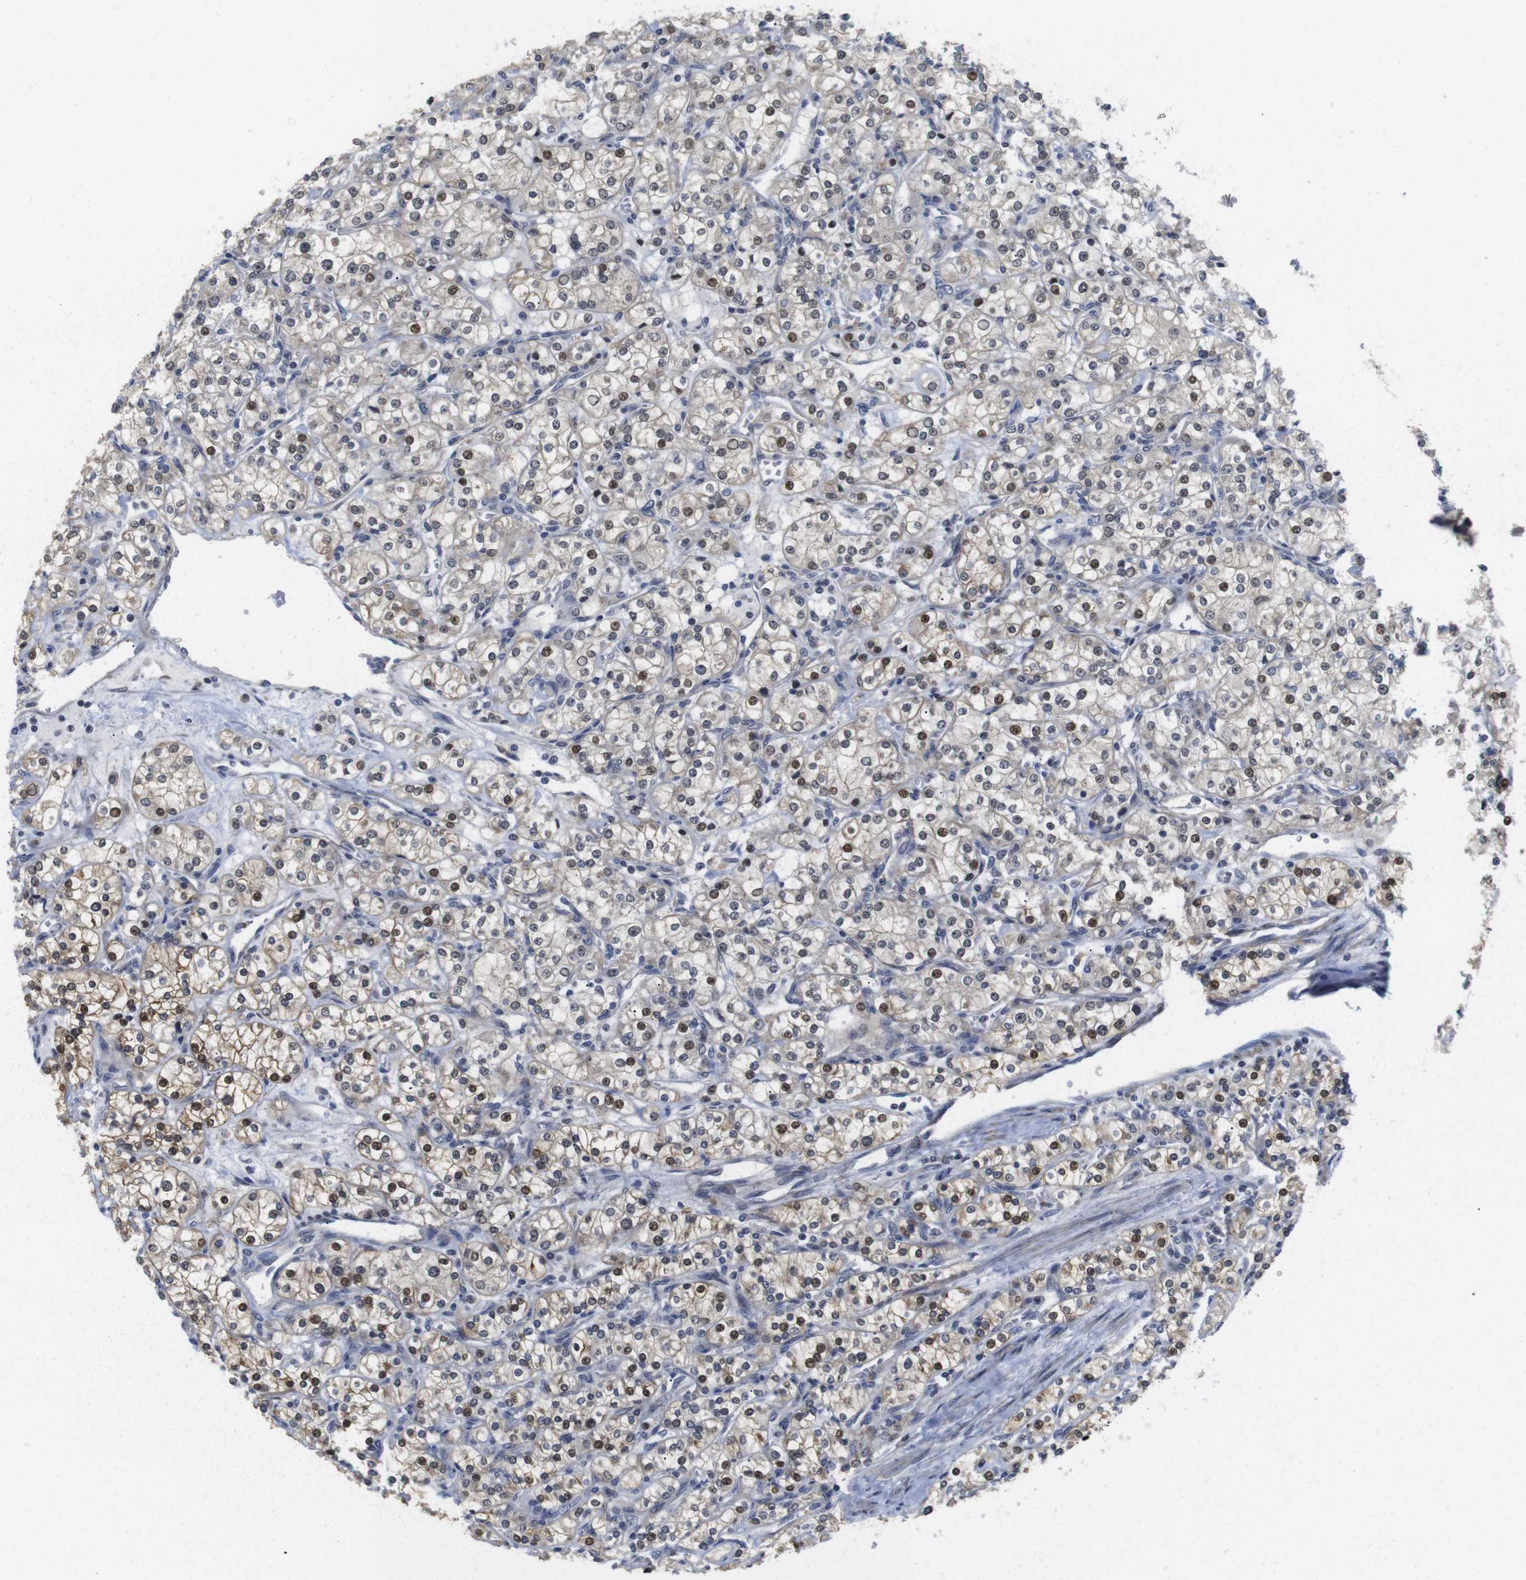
{"staining": {"intensity": "moderate", "quantity": ">75%", "location": "cytoplasmic/membranous,nuclear"}, "tissue": "renal cancer", "cell_type": "Tumor cells", "image_type": "cancer", "snomed": [{"axis": "morphology", "description": "Adenocarcinoma, NOS"}, {"axis": "topography", "description": "Kidney"}], "caption": "Immunohistochemical staining of renal adenocarcinoma reveals moderate cytoplasmic/membranous and nuclear protein staining in about >75% of tumor cells.", "gene": "FNTA", "patient": {"sex": "male", "age": 77}}